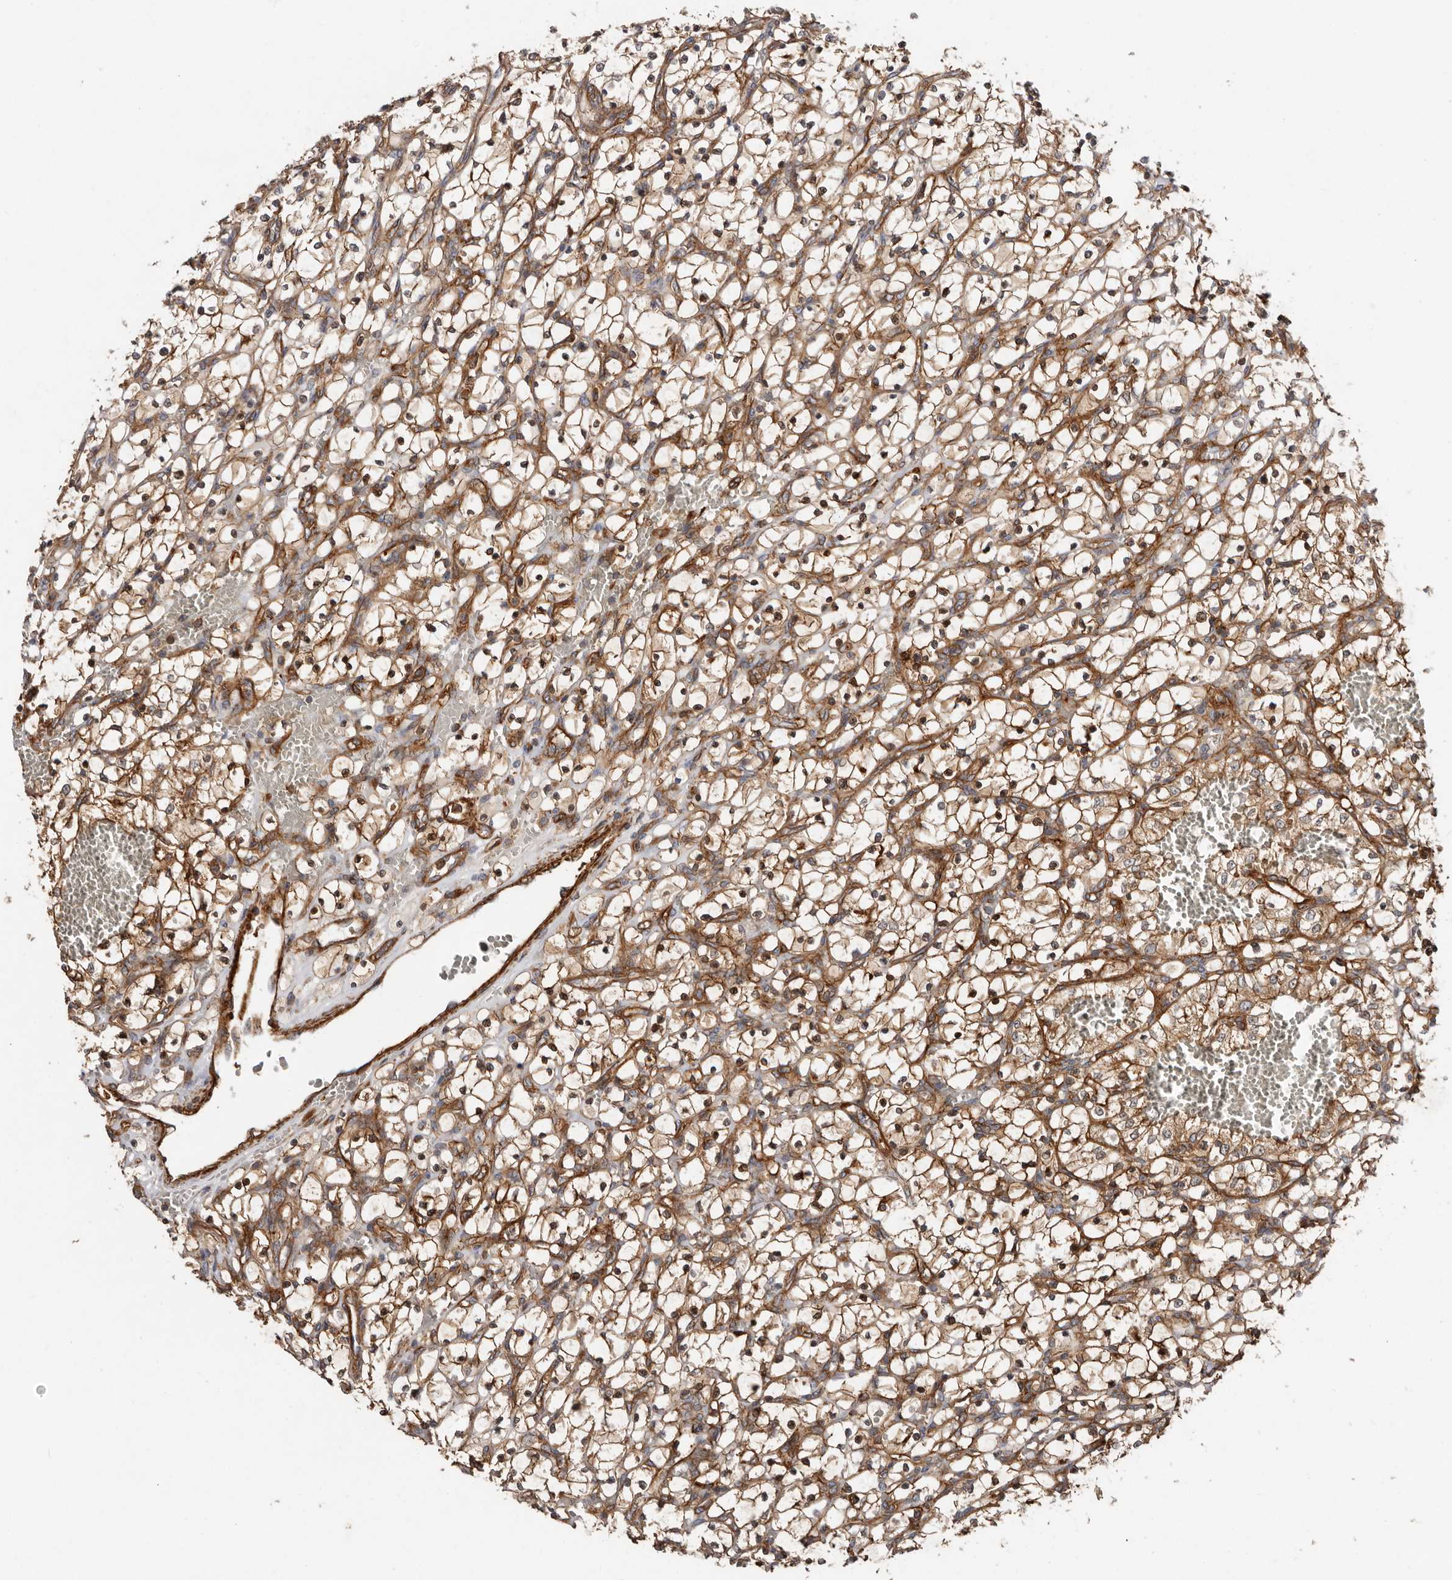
{"staining": {"intensity": "moderate", "quantity": ">75%", "location": "cytoplasmic/membranous"}, "tissue": "renal cancer", "cell_type": "Tumor cells", "image_type": "cancer", "snomed": [{"axis": "morphology", "description": "Adenocarcinoma, NOS"}, {"axis": "topography", "description": "Kidney"}], "caption": "Immunohistochemistry of human adenocarcinoma (renal) displays medium levels of moderate cytoplasmic/membranous expression in approximately >75% of tumor cells.", "gene": "TMC7", "patient": {"sex": "female", "age": 69}}